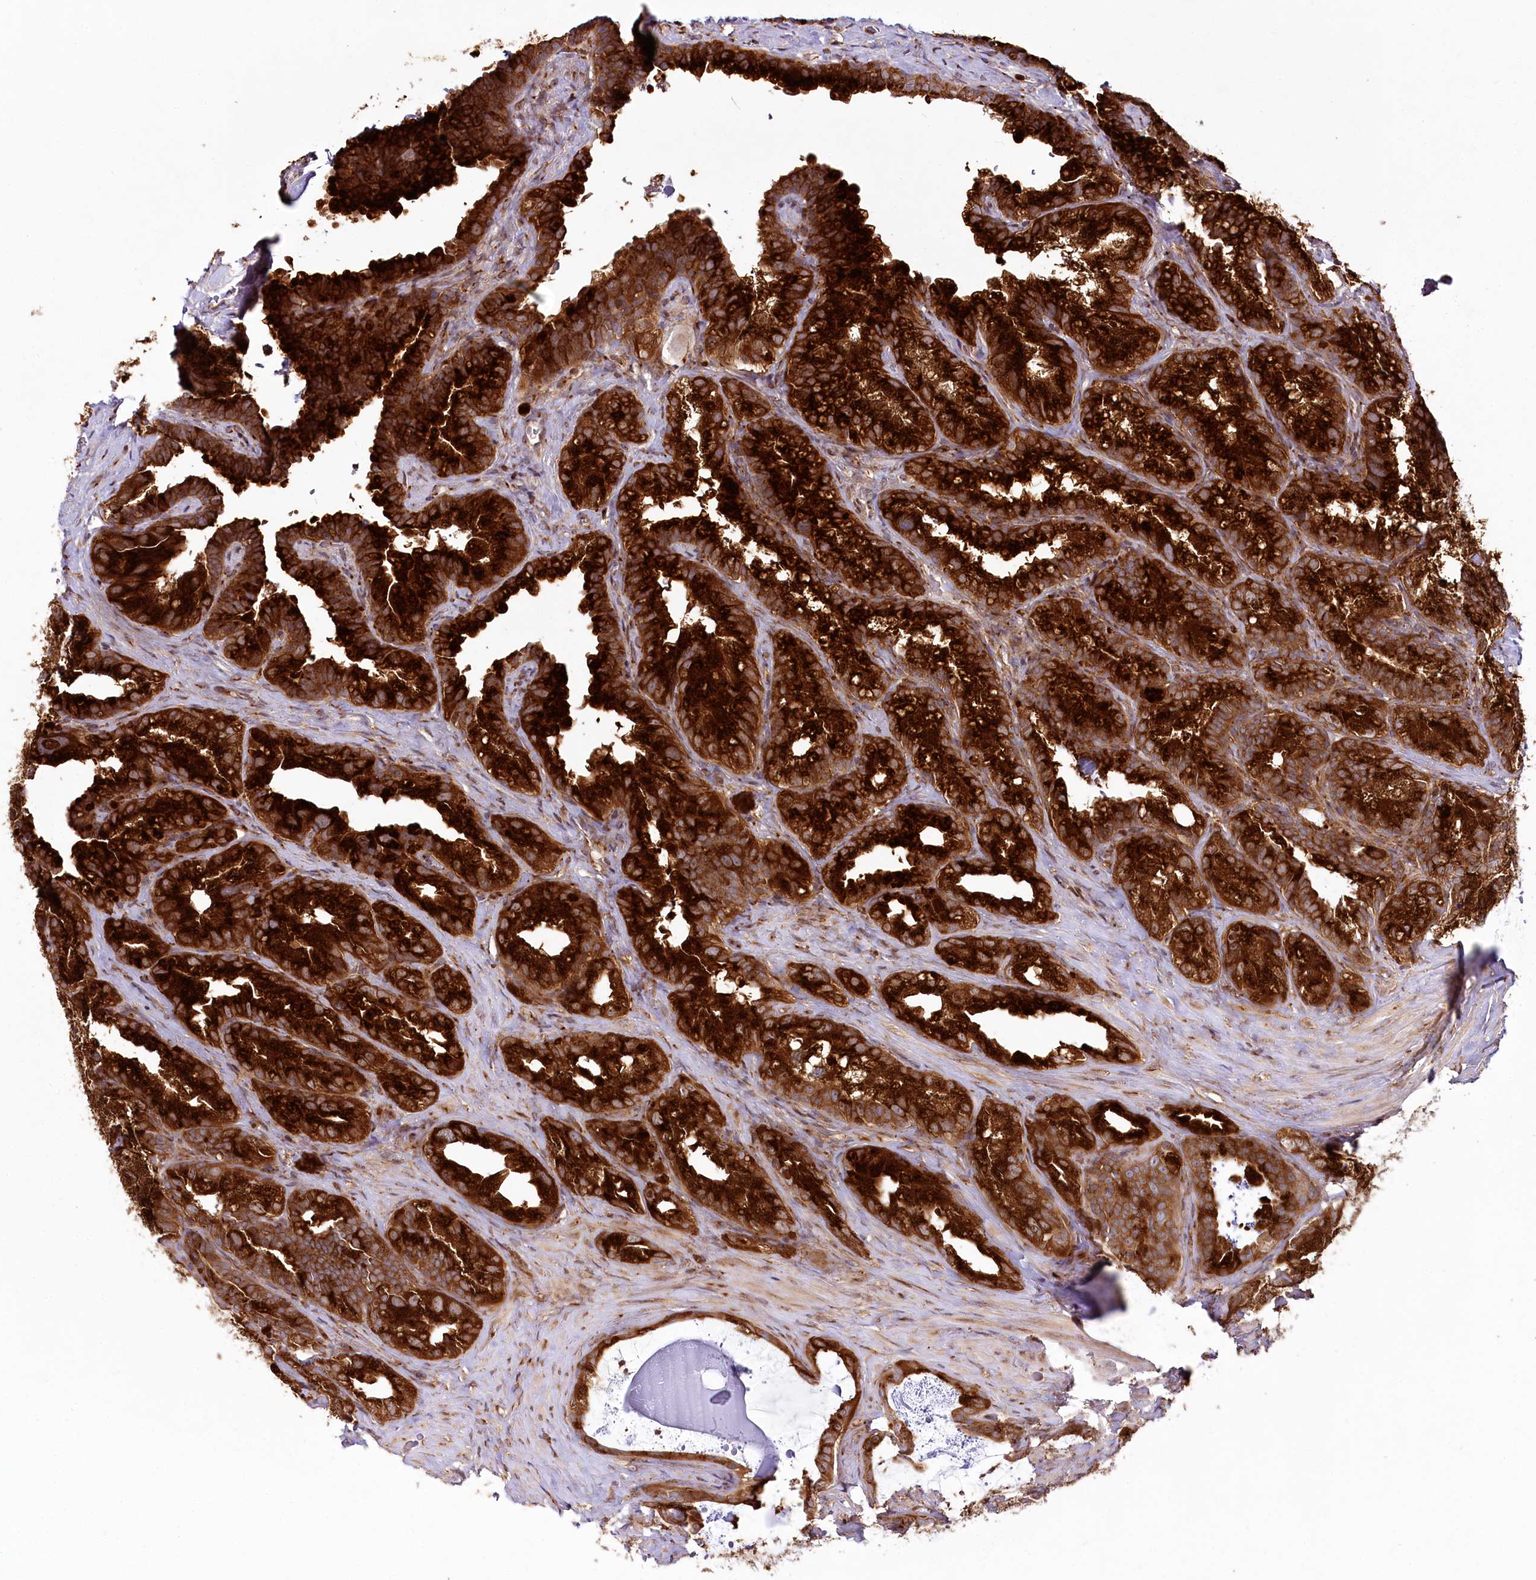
{"staining": {"intensity": "strong", "quantity": ">75%", "location": "cytoplasmic/membranous"}, "tissue": "seminal vesicle", "cell_type": "Glandular cells", "image_type": "normal", "snomed": [{"axis": "morphology", "description": "Normal tissue, NOS"}, {"axis": "topography", "description": "Seminal veicle"}], "caption": "This image demonstrates benign seminal vesicle stained with IHC to label a protein in brown. The cytoplasmic/membranous of glandular cells show strong positivity for the protein. Nuclei are counter-stained blue.", "gene": "COPG1", "patient": {"sex": "male", "age": 60}}